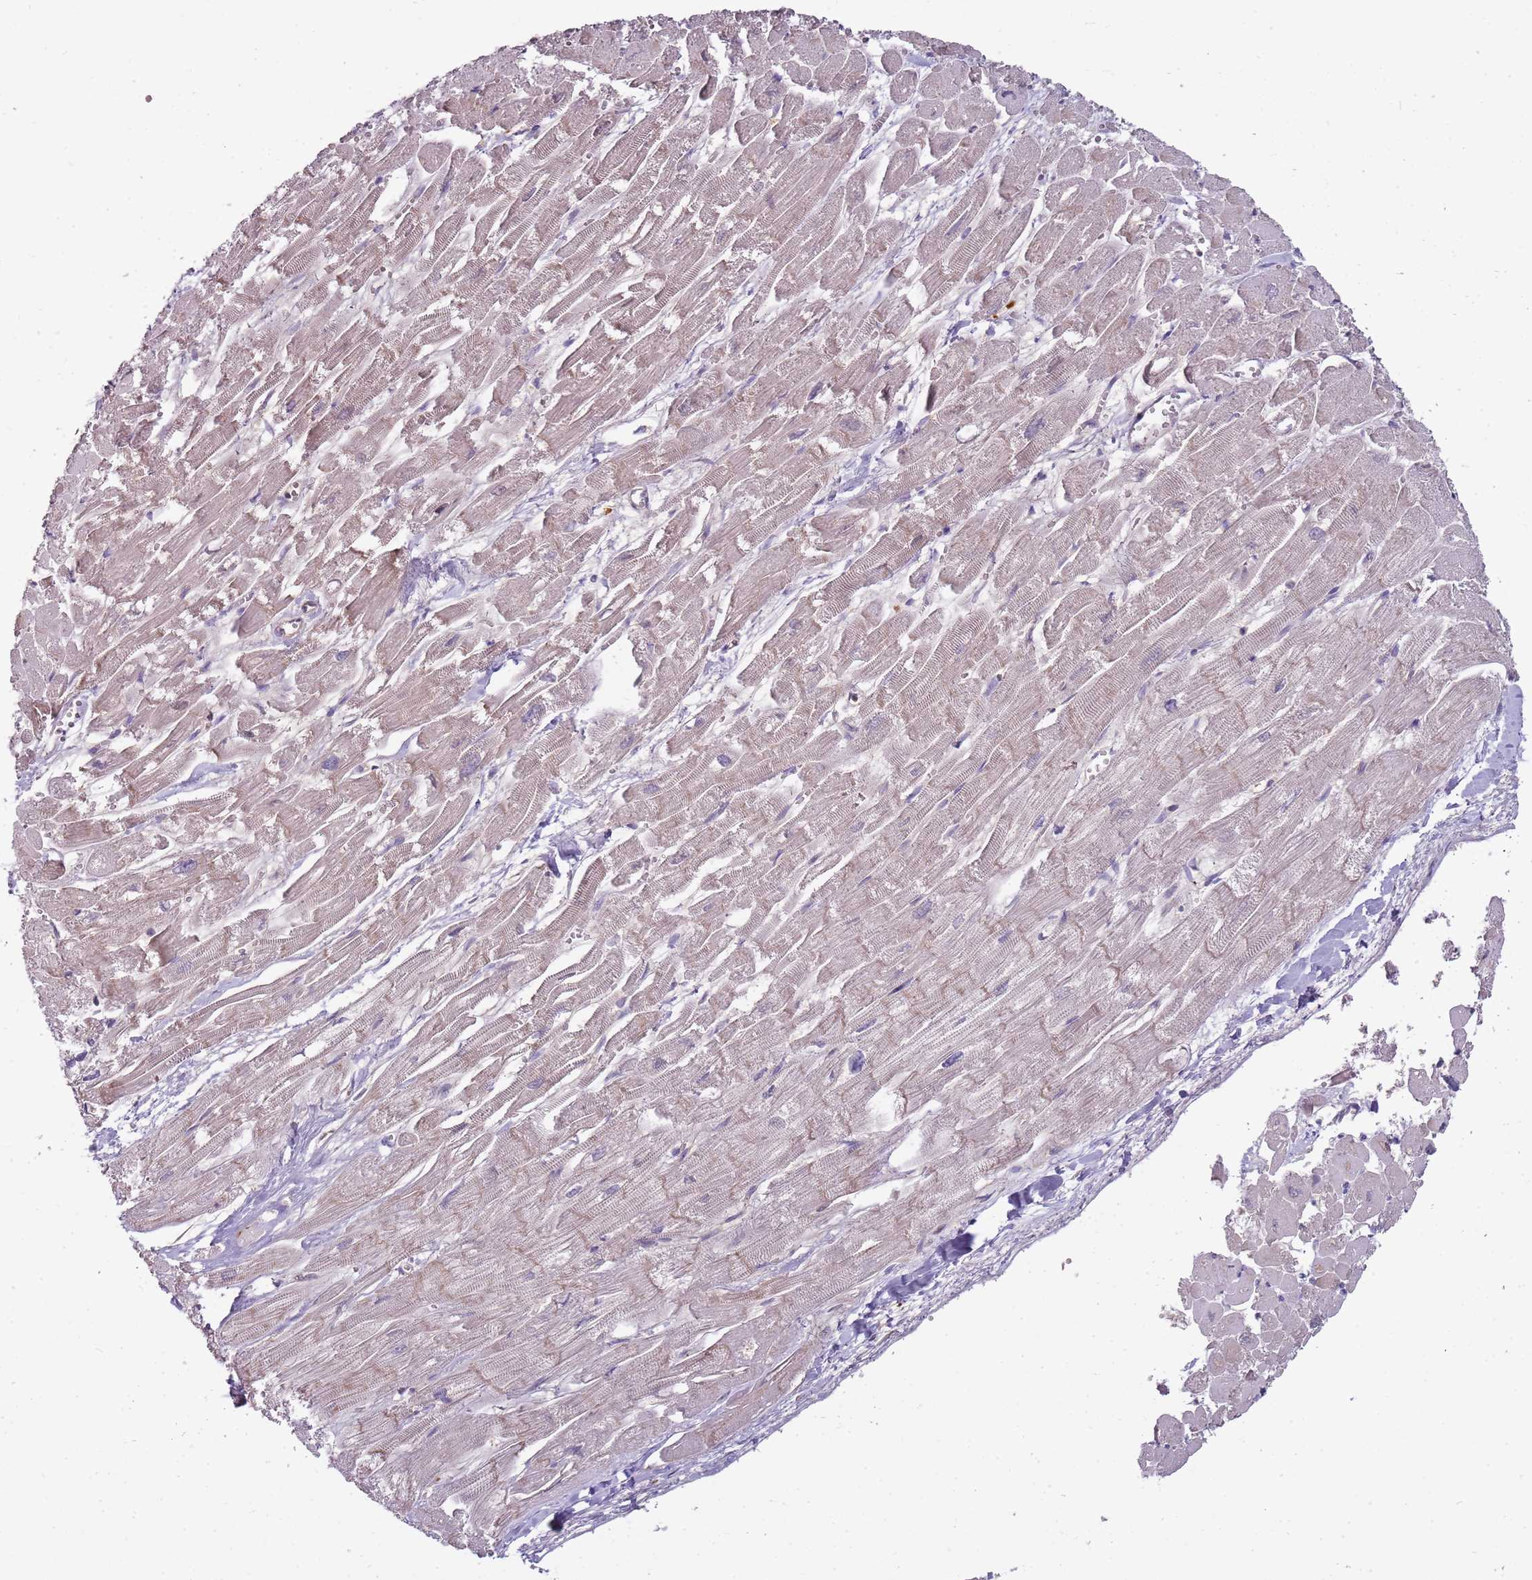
{"staining": {"intensity": "negative", "quantity": "none", "location": "none"}, "tissue": "heart muscle", "cell_type": "Cardiomyocytes", "image_type": "normal", "snomed": [{"axis": "morphology", "description": "Normal tissue, NOS"}, {"axis": "topography", "description": "Heart"}], "caption": "Immunohistochemistry histopathology image of benign heart muscle: human heart muscle stained with DAB (3,3'-diaminobenzidine) shows no significant protein positivity in cardiomyocytes.", "gene": "GSTO2", "patient": {"sex": "male", "age": 54}}